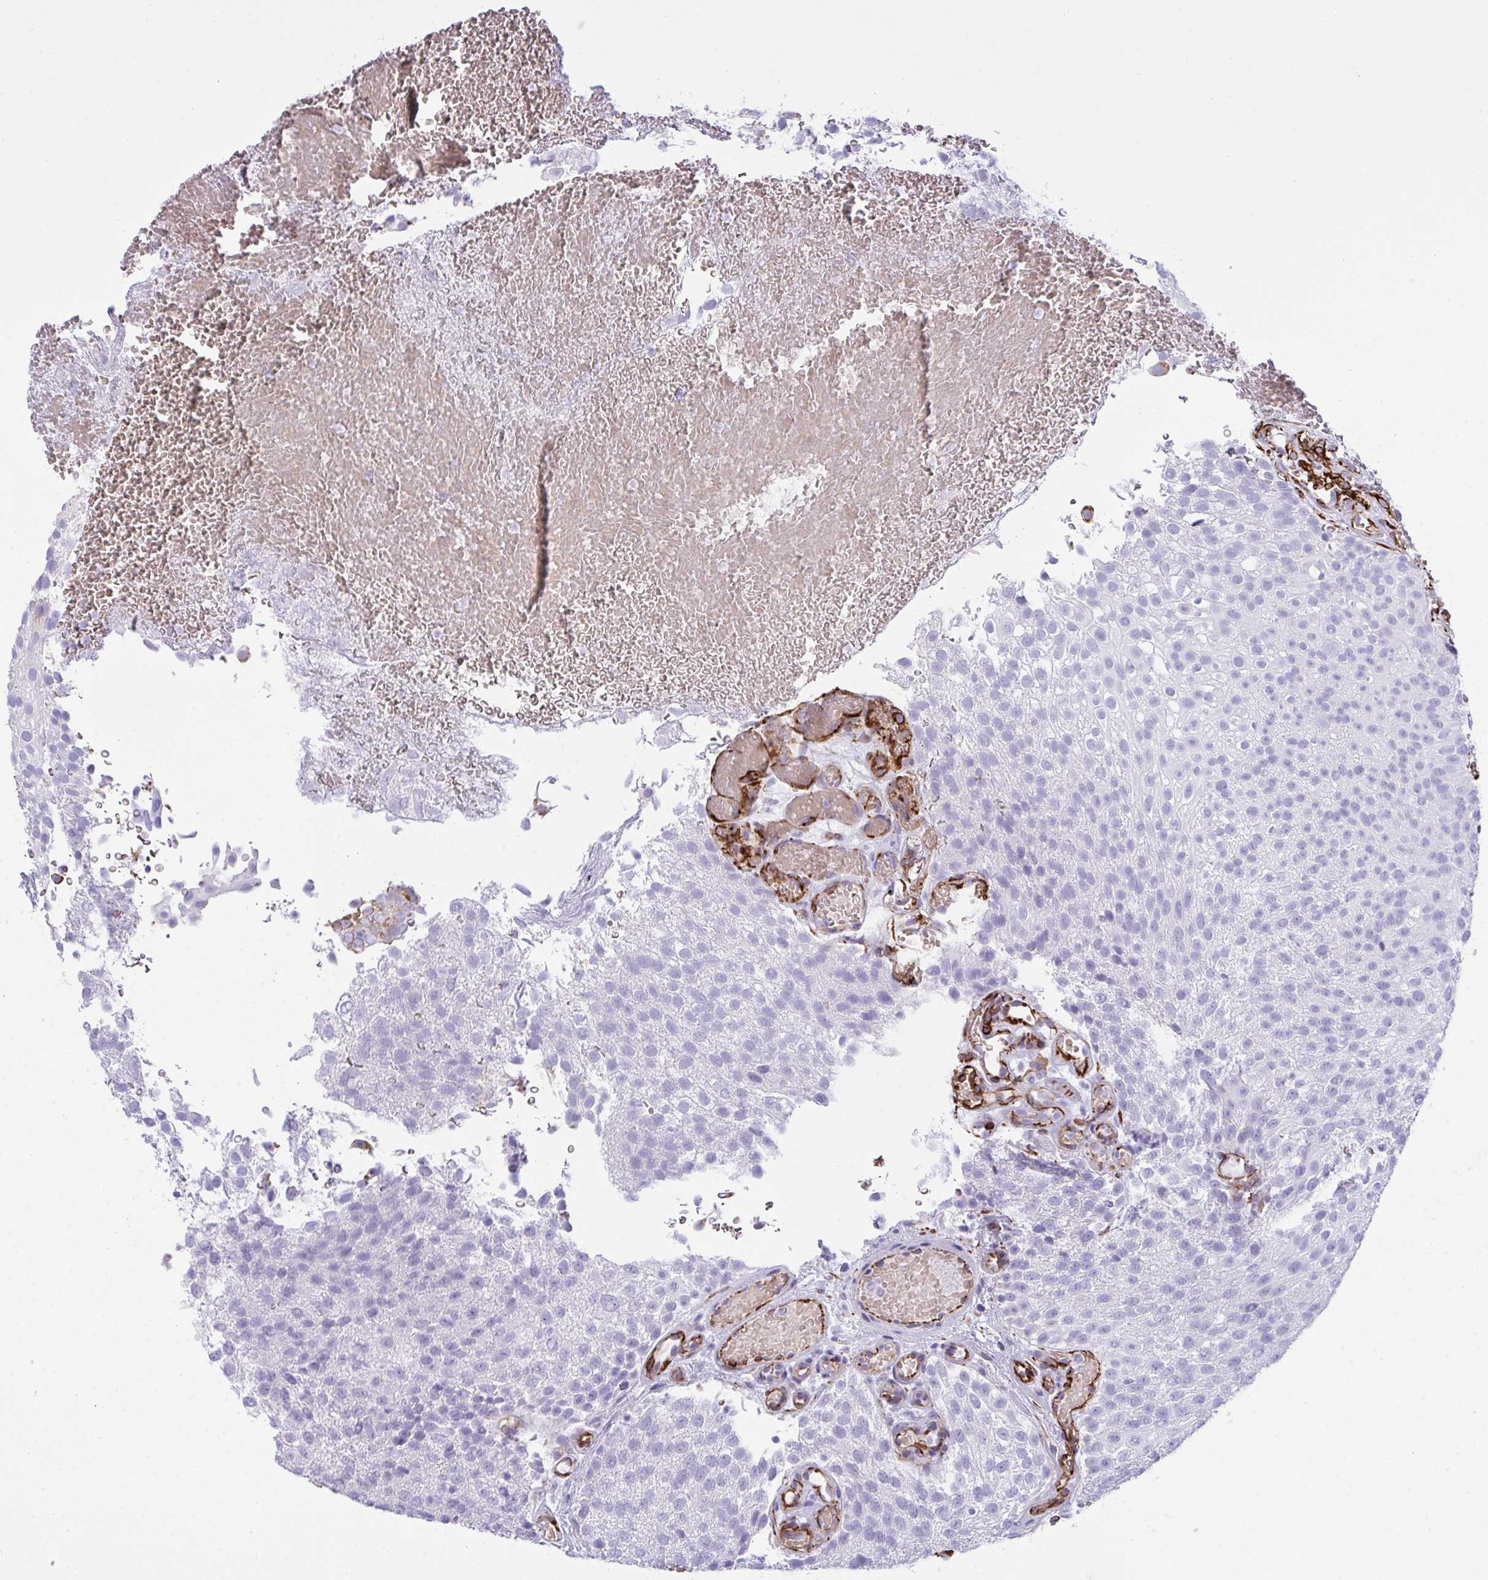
{"staining": {"intensity": "negative", "quantity": "none", "location": "none"}, "tissue": "urothelial cancer", "cell_type": "Tumor cells", "image_type": "cancer", "snomed": [{"axis": "morphology", "description": "Urothelial carcinoma, Low grade"}, {"axis": "topography", "description": "Urinary bladder"}], "caption": "Protein analysis of urothelial cancer displays no significant positivity in tumor cells.", "gene": "SLC35B1", "patient": {"sex": "male", "age": 78}}